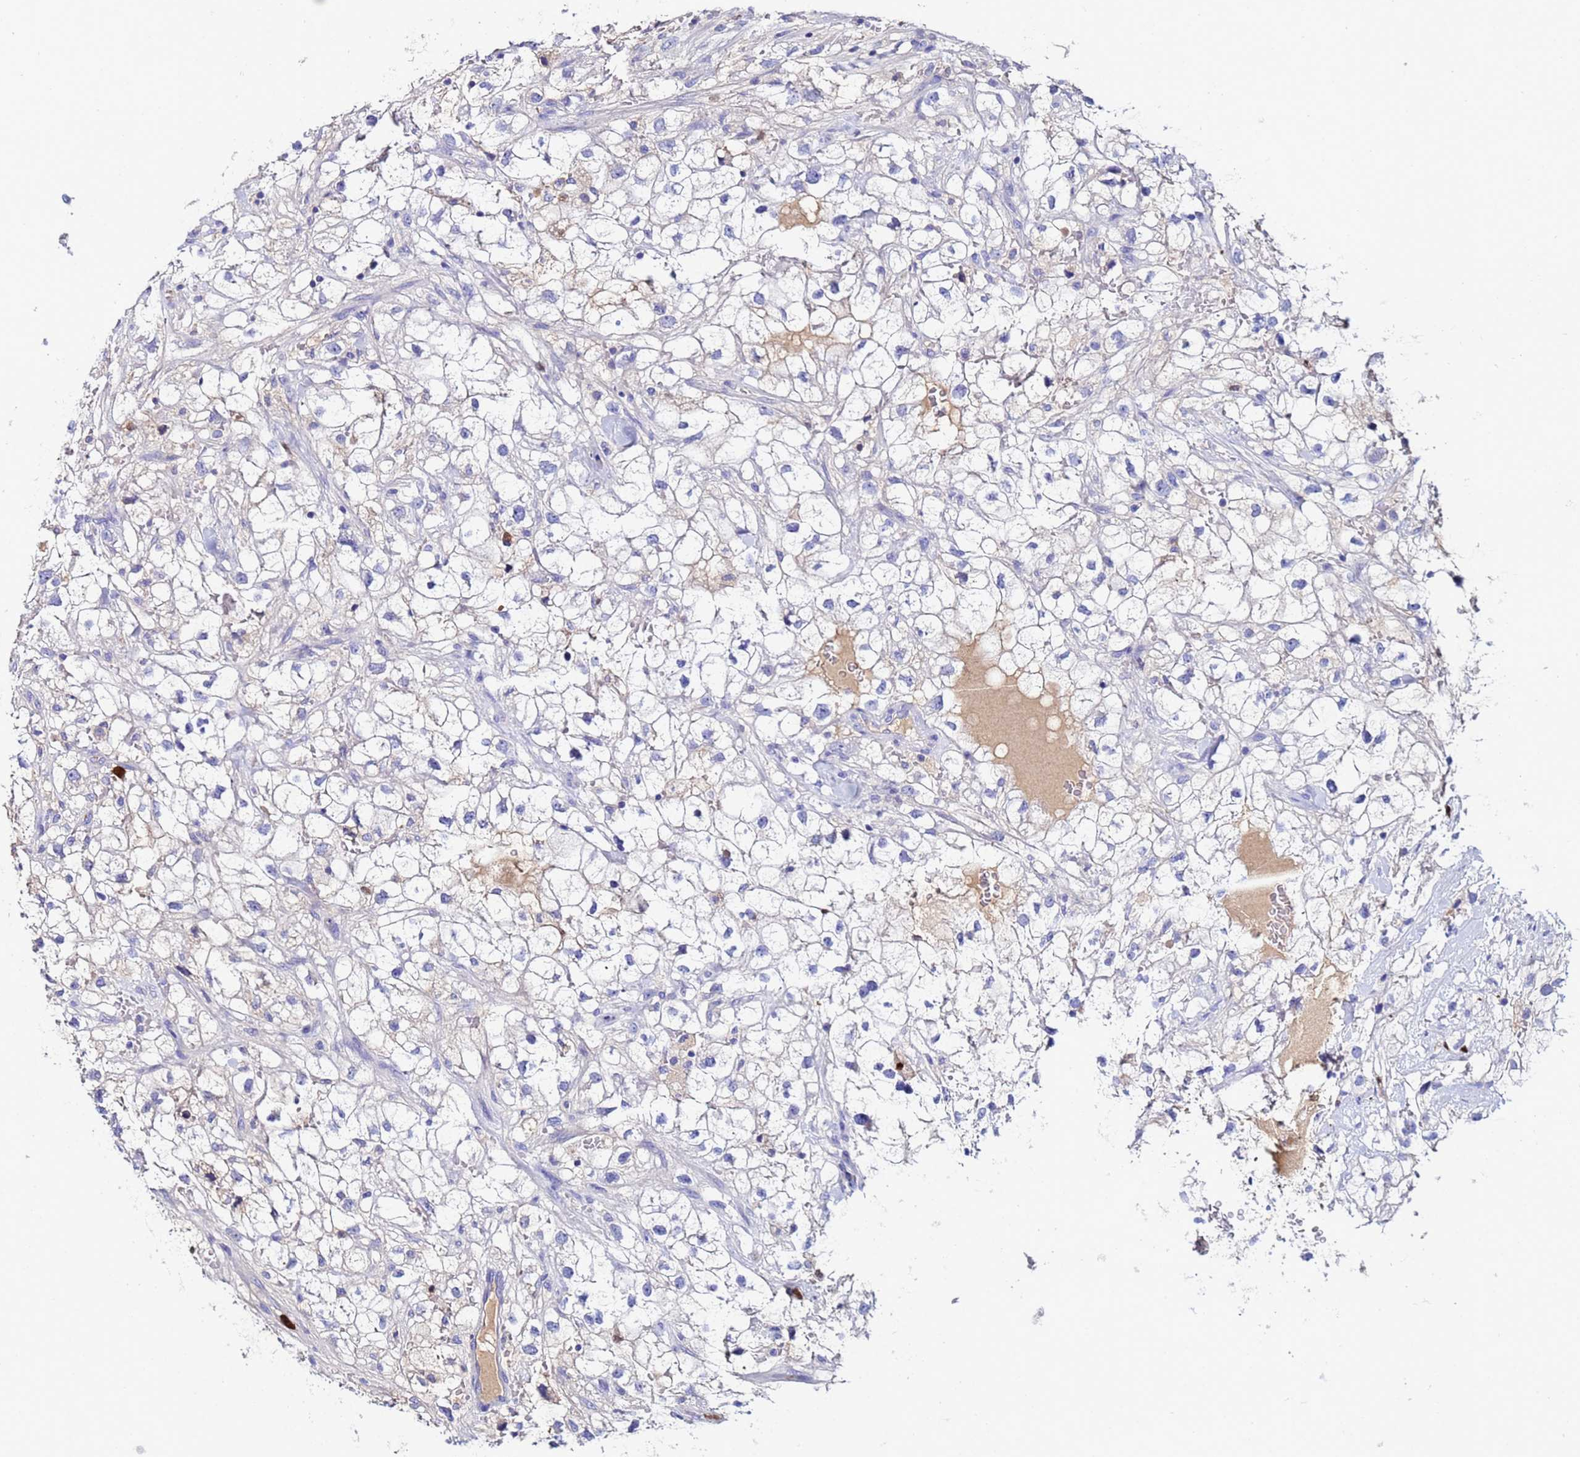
{"staining": {"intensity": "negative", "quantity": "none", "location": "none"}, "tissue": "renal cancer", "cell_type": "Tumor cells", "image_type": "cancer", "snomed": [{"axis": "morphology", "description": "Adenocarcinoma, NOS"}, {"axis": "topography", "description": "Kidney"}], "caption": "High power microscopy photomicrograph of an immunohistochemistry (IHC) histopathology image of adenocarcinoma (renal), revealing no significant positivity in tumor cells. The staining is performed using DAB brown chromogen with nuclei counter-stained in using hematoxylin.", "gene": "TUBAL3", "patient": {"sex": "male", "age": 59}}